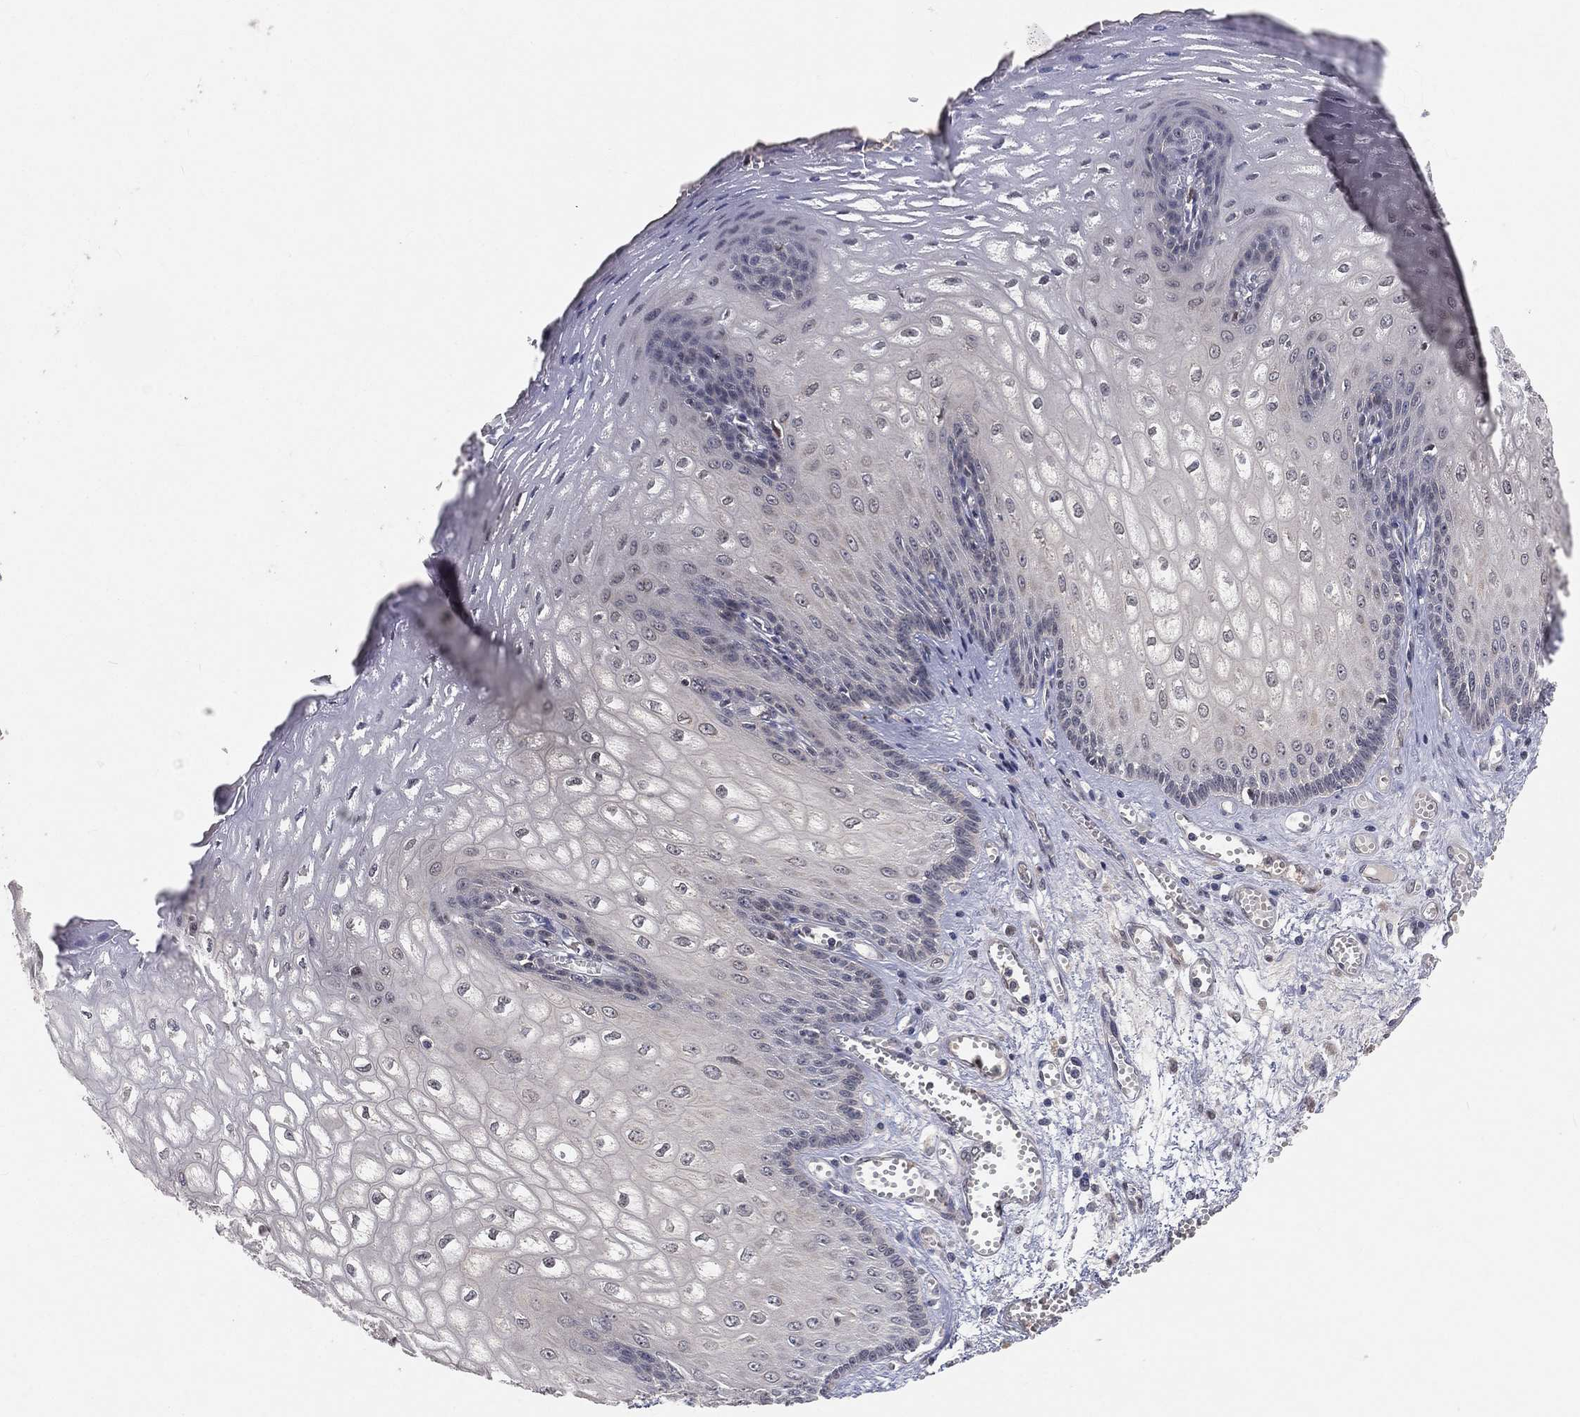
{"staining": {"intensity": "negative", "quantity": "none", "location": "none"}, "tissue": "esophagus", "cell_type": "Squamous epithelial cells", "image_type": "normal", "snomed": [{"axis": "morphology", "description": "Normal tissue, NOS"}, {"axis": "topography", "description": "Esophagus"}], "caption": "This is a histopathology image of IHC staining of unremarkable esophagus, which shows no expression in squamous epithelial cells. Nuclei are stained in blue.", "gene": "MAPK1", "patient": {"sex": "male", "age": 58}}